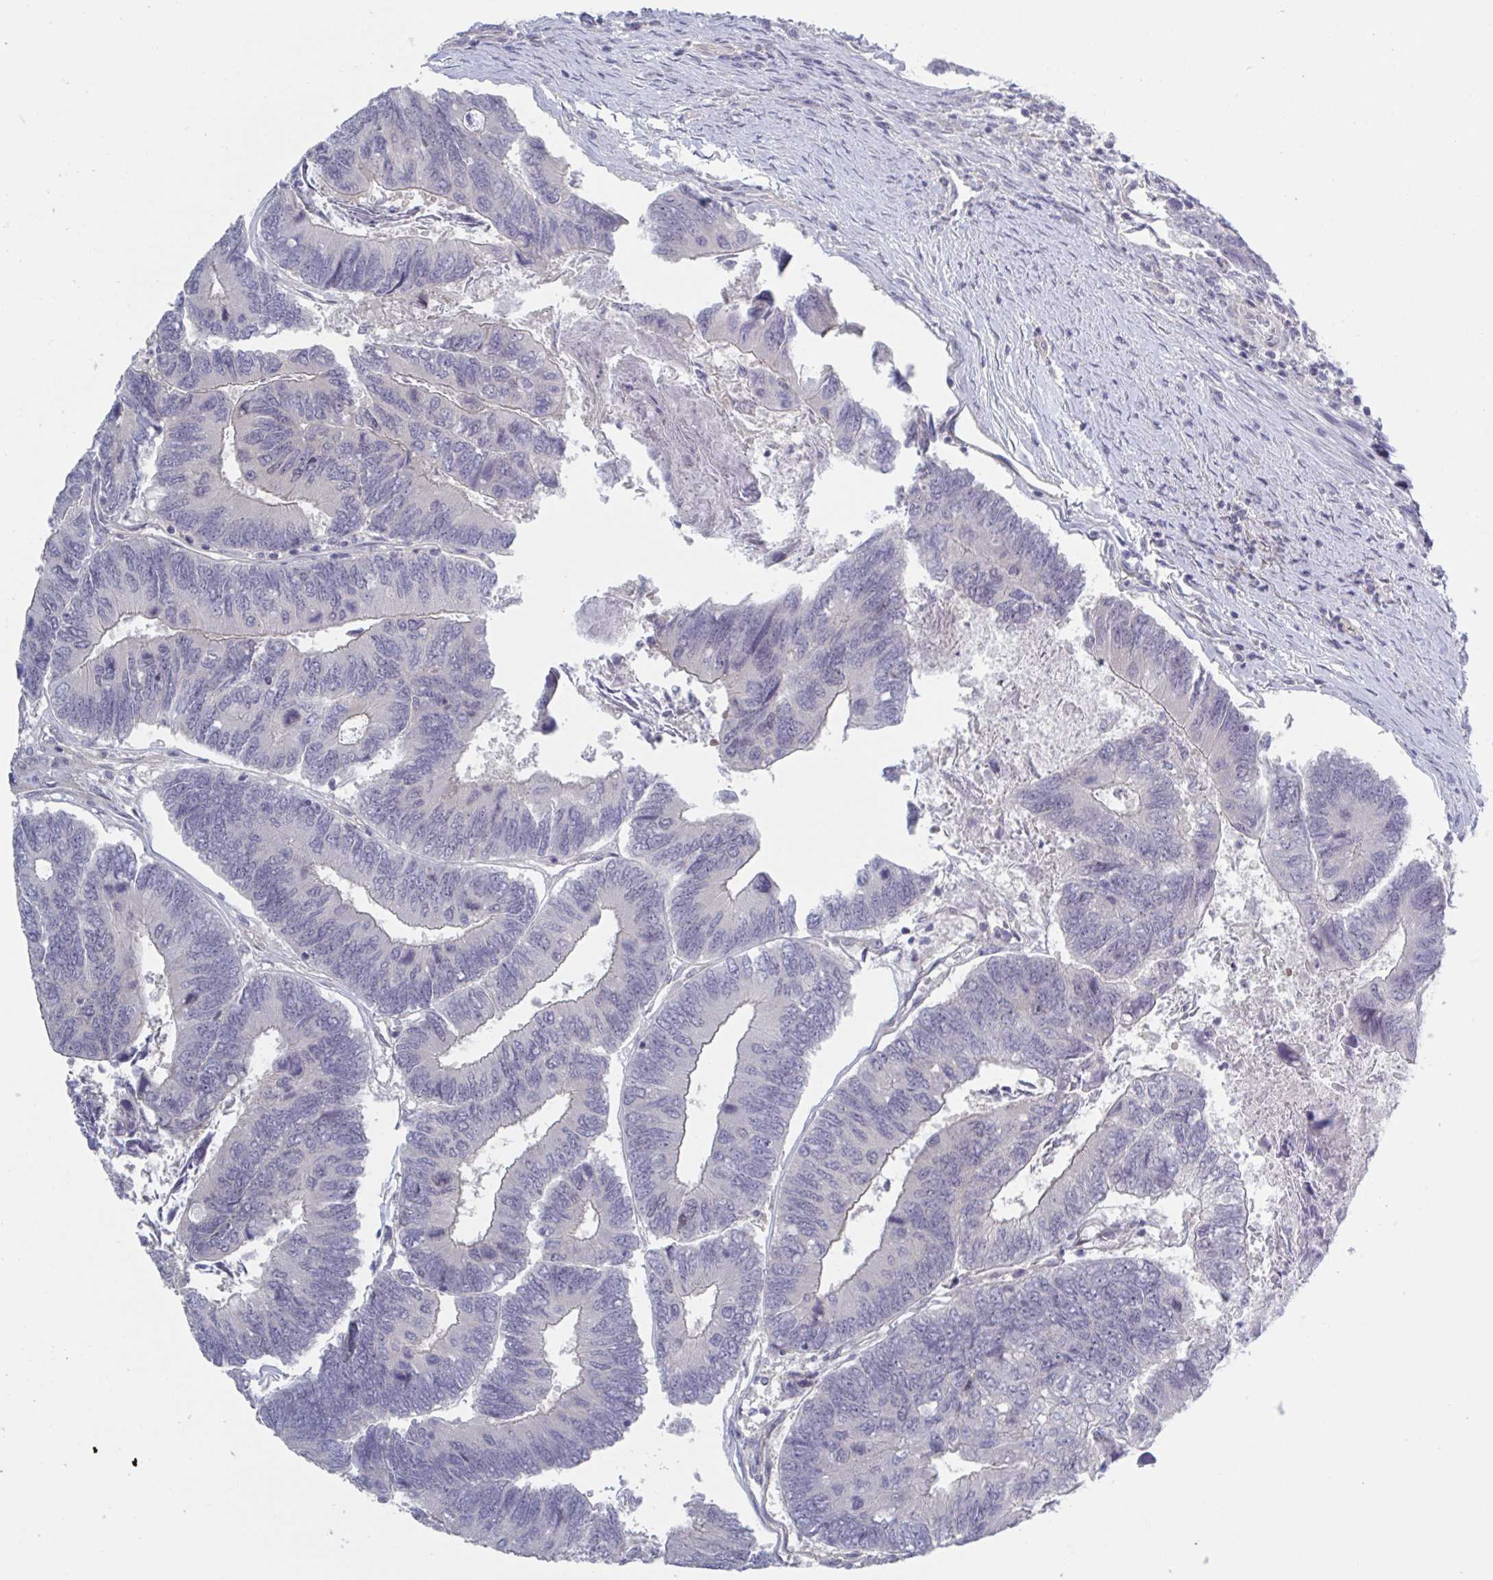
{"staining": {"intensity": "negative", "quantity": "none", "location": "none"}, "tissue": "colorectal cancer", "cell_type": "Tumor cells", "image_type": "cancer", "snomed": [{"axis": "morphology", "description": "Adenocarcinoma, NOS"}, {"axis": "topography", "description": "Colon"}], "caption": "A photomicrograph of colorectal adenocarcinoma stained for a protein displays no brown staining in tumor cells.", "gene": "STK26", "patient": {"sex": "female", "age": 67}}